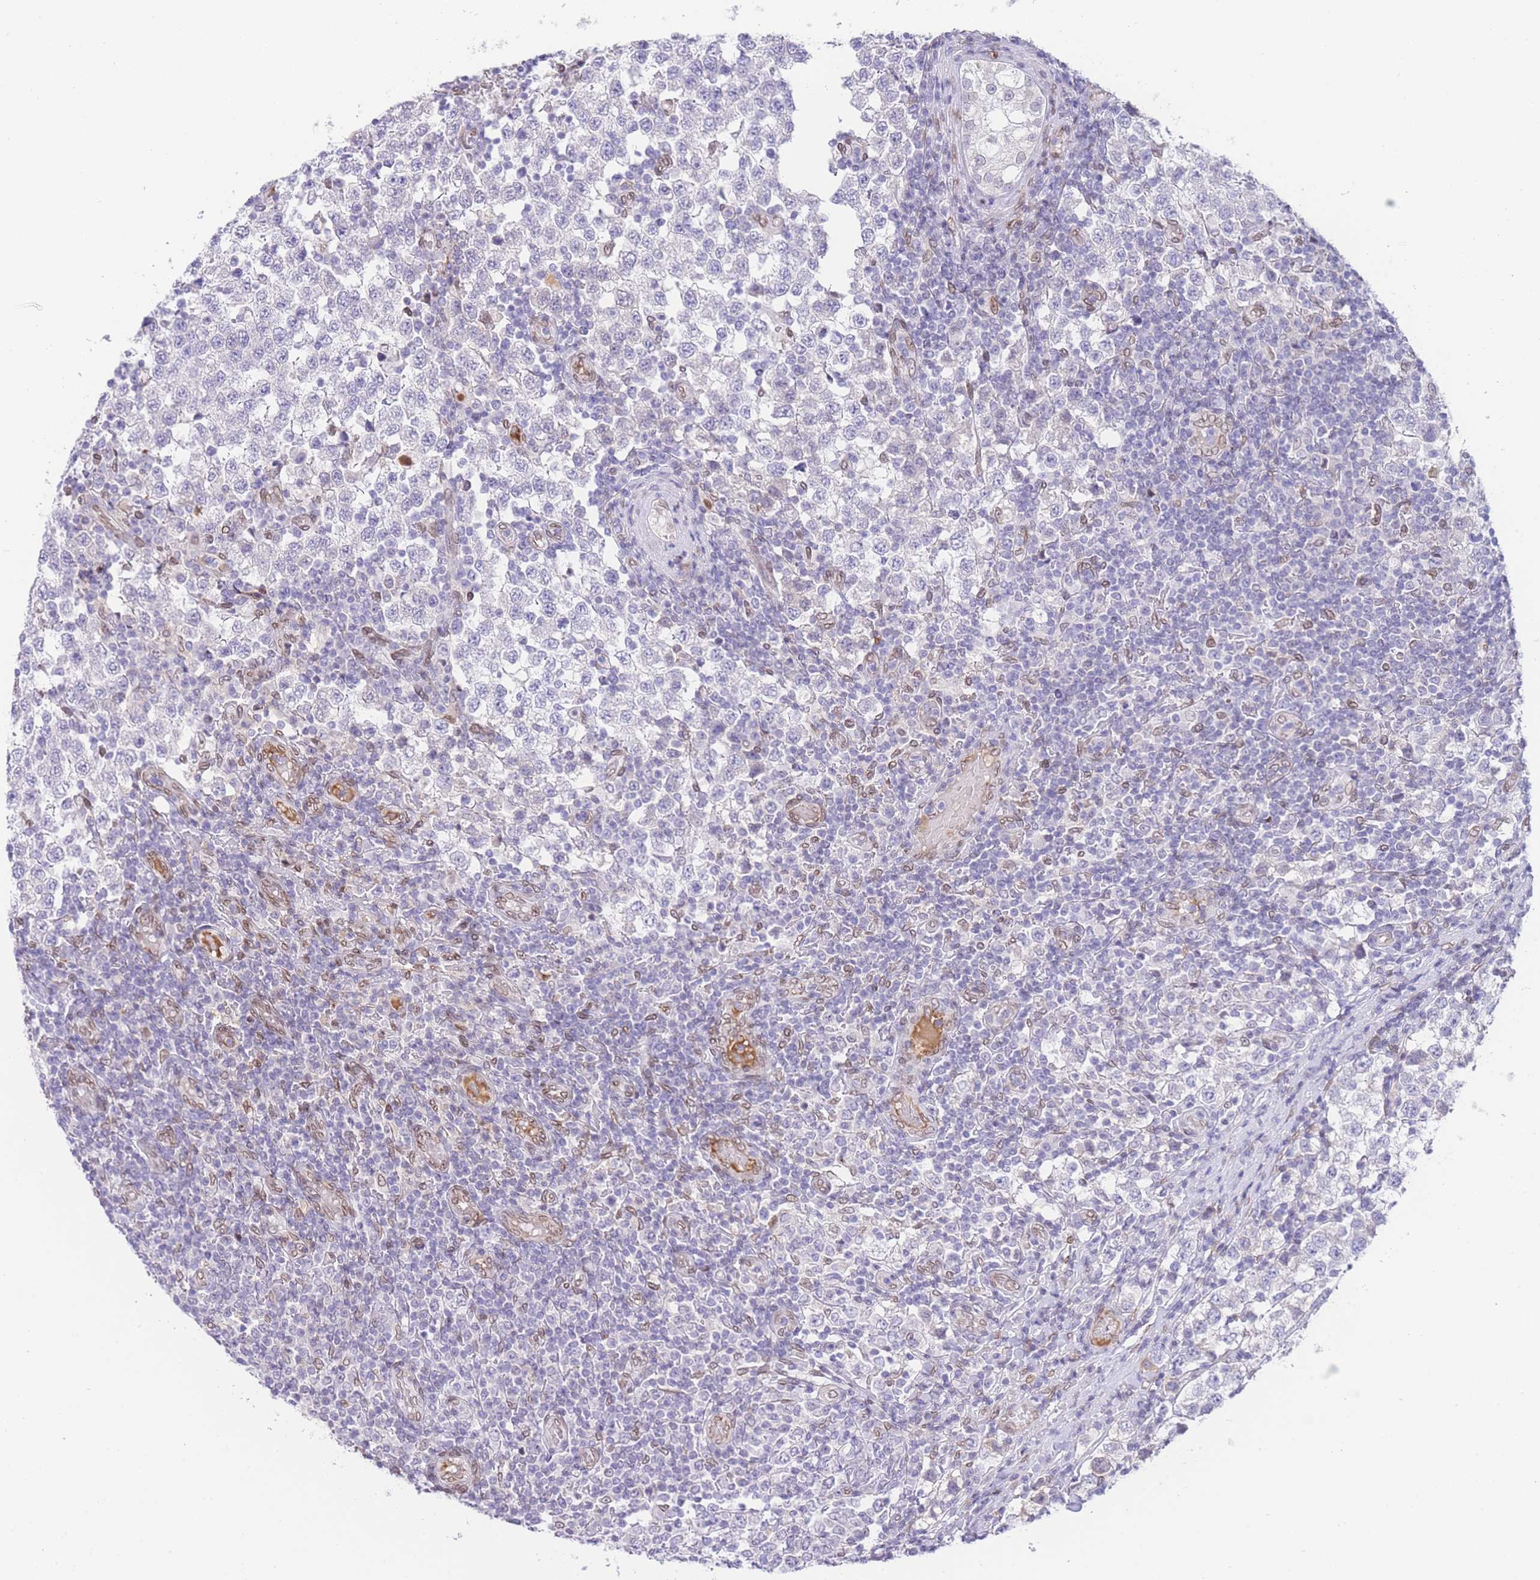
{"staining": {"intensity": "negative", "quantity": "none", "location": "none"}, "tissue": "testis cancer", "cell_type": "Tumor cells", "image_type": "cancer", "snomed": [{"axis": "morphology", "description": "Seminoma, NOS"}, {"axis": "topography", "description": "Testis"}], "caption": "The image exhibits no significant staining in tumor cells of testis cancer.", "gene": "OR10AD1", "patient": {"sex": "male", "age": 34}}